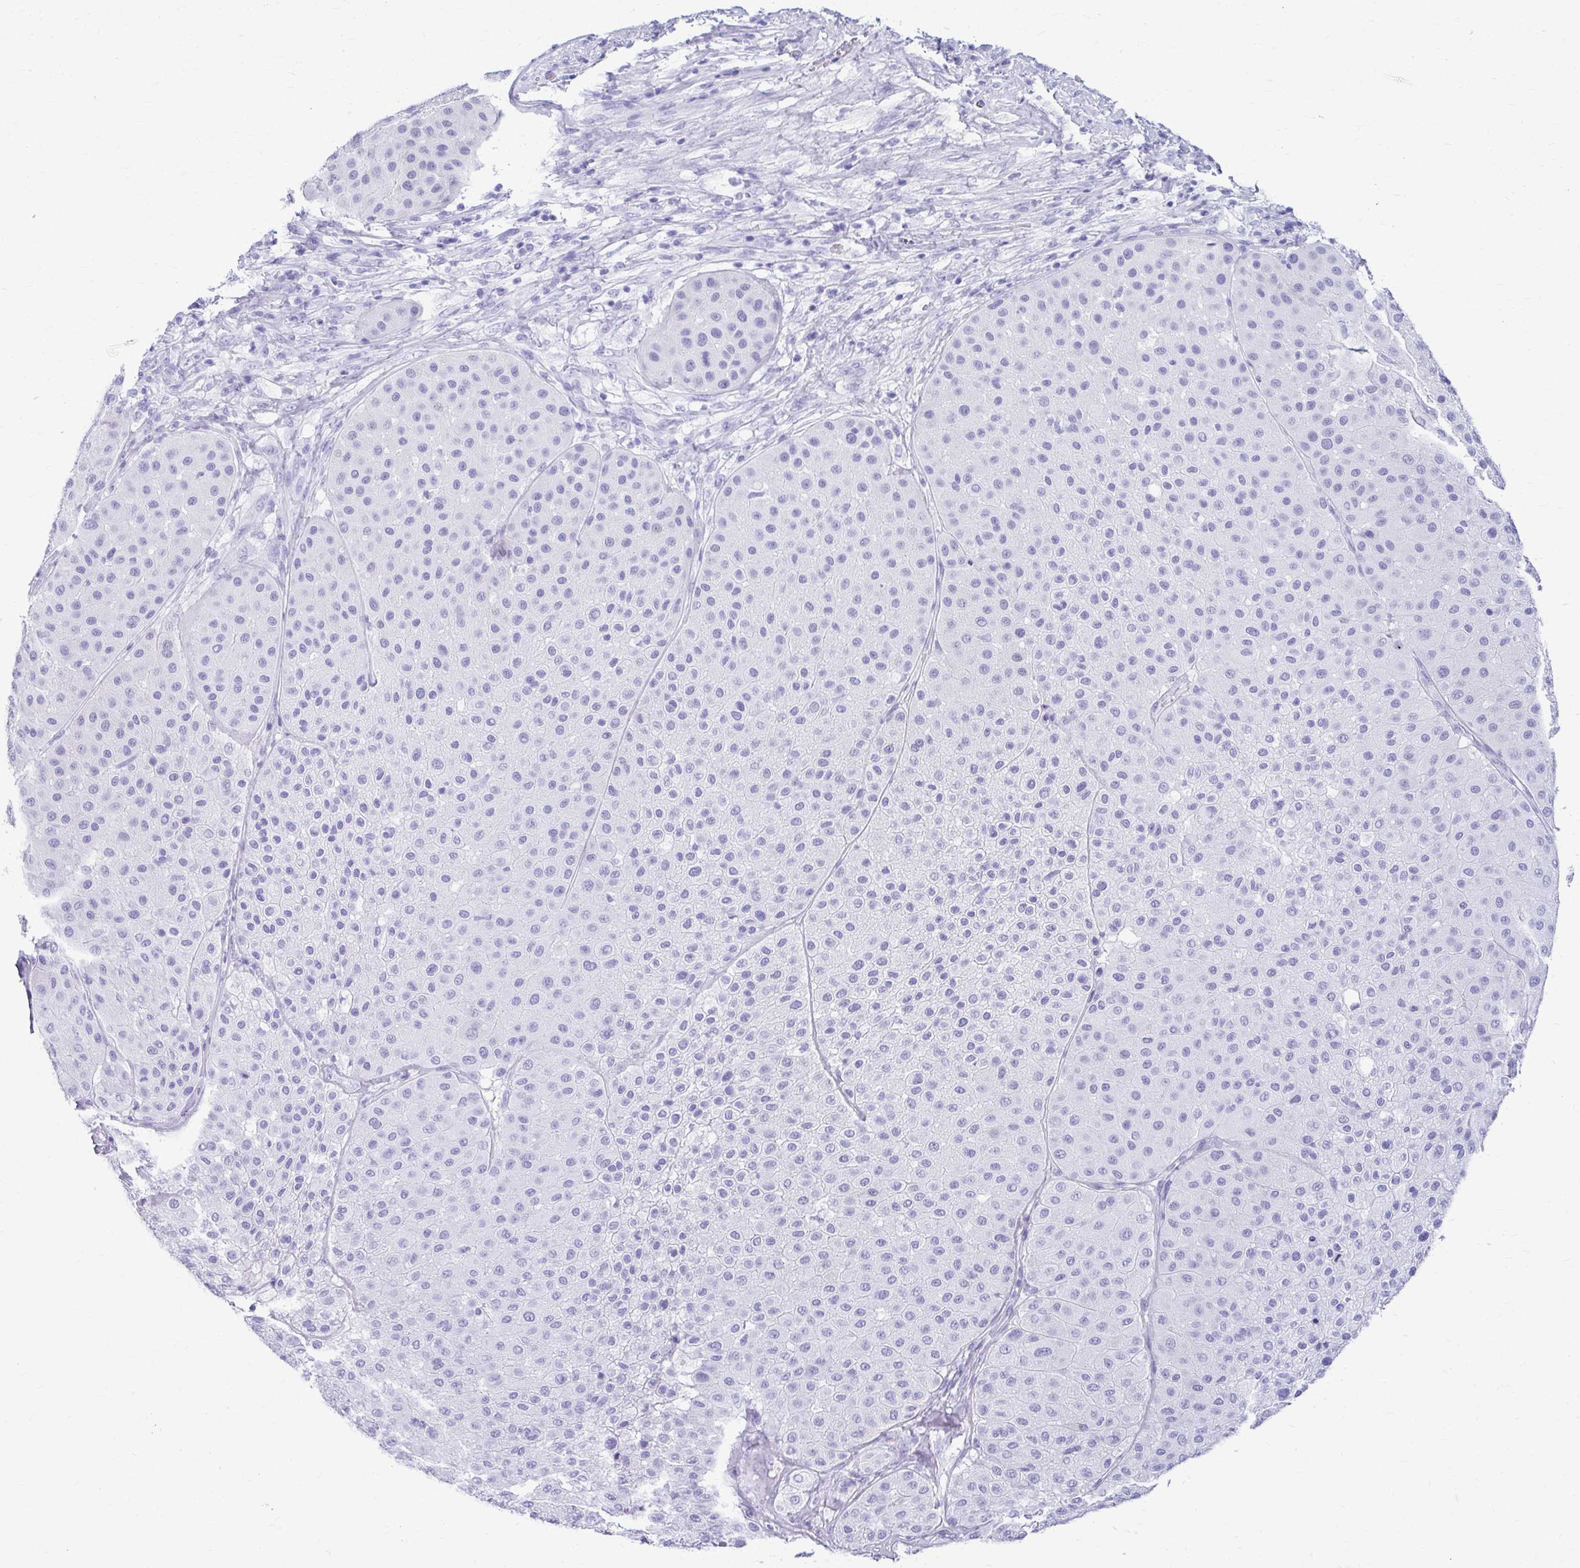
{"staining": {"intensity": "negative", "quantity": "none", "location": "none"}, "tissue": "melanoma", "cell_type": "Tumor cells", "image_type": "cancer", "snomed": [{"axis": "morphology", "description": "Malignant melanoma, Metastatic site"}, {"axis": "topography", "description": "Smooth muscle"}], "caption": "Immunohistochemistry (IHC) histopathology image of neoplastic tissue: human melanoma stained with DAB (3,3'-diaminobenzidine) displays no significant protein positivity in tumor cells. (Stains: DAB immunohistochemistry with hematoxylin counter stain, Microscopy: brightfield microscopy at high magnification).", "gene": "ATP4B", "patient": {"sex": "male", "age": 41}}